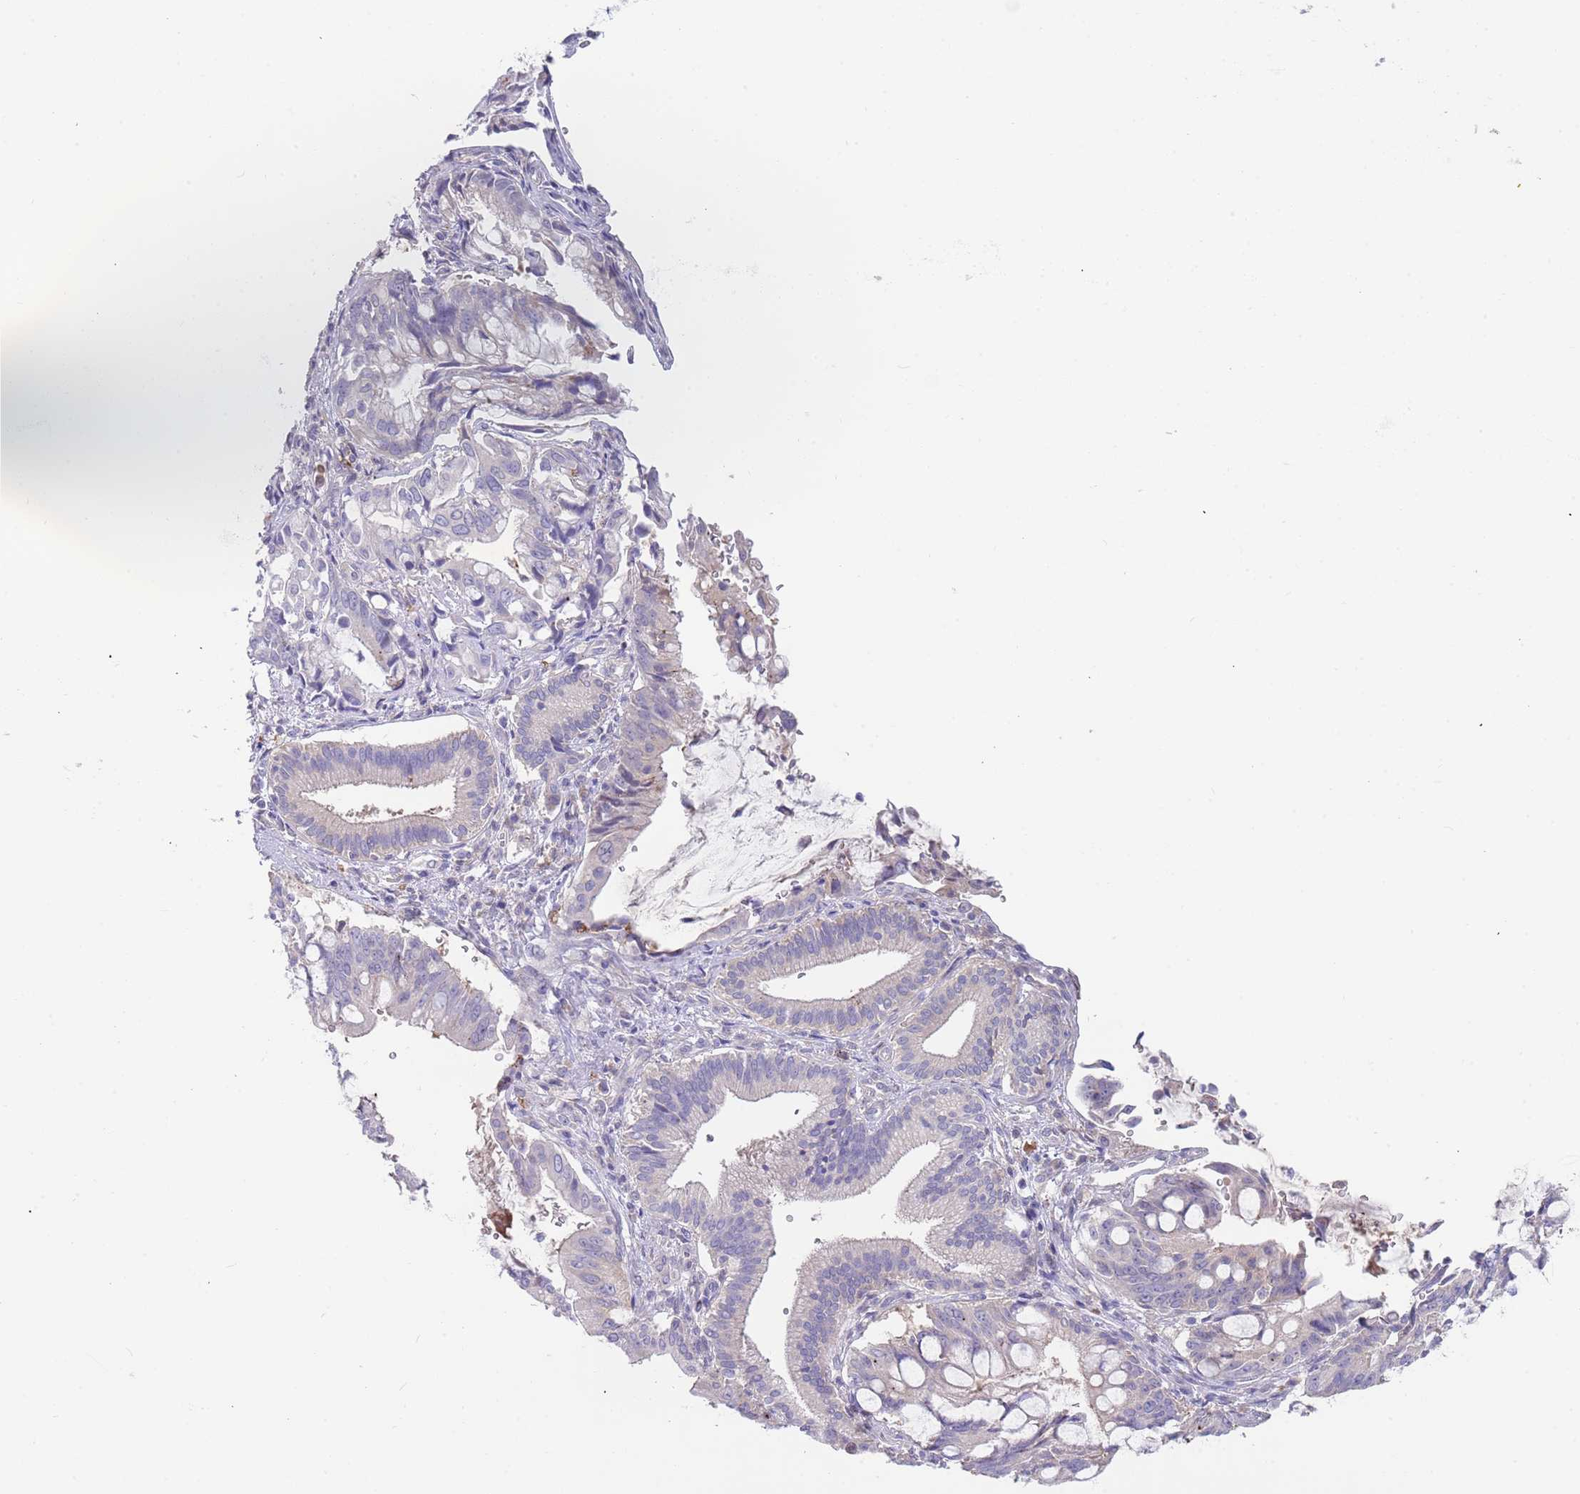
{"staining": {"intensity": "negative", "quantity": "none", "location": "none"}, "tissue": "pancreatic cancer", "cell_type": "Tumor cells", "image_type": "cancer", "snomed": [{"axis": "morphology", "description": "Adenocarcinoma, NOS"}, {"axis": "topography", "description": "Pancreas"}], "caption": "This histopathology image is of pancreatic cancer stained with immunohistochemistry to label a protein in brown with the nuclei are counter-stained blue. There is no staining in tumor cells.", "gene": "TYW1", "patient": {"sex": "male", "age": 68}}